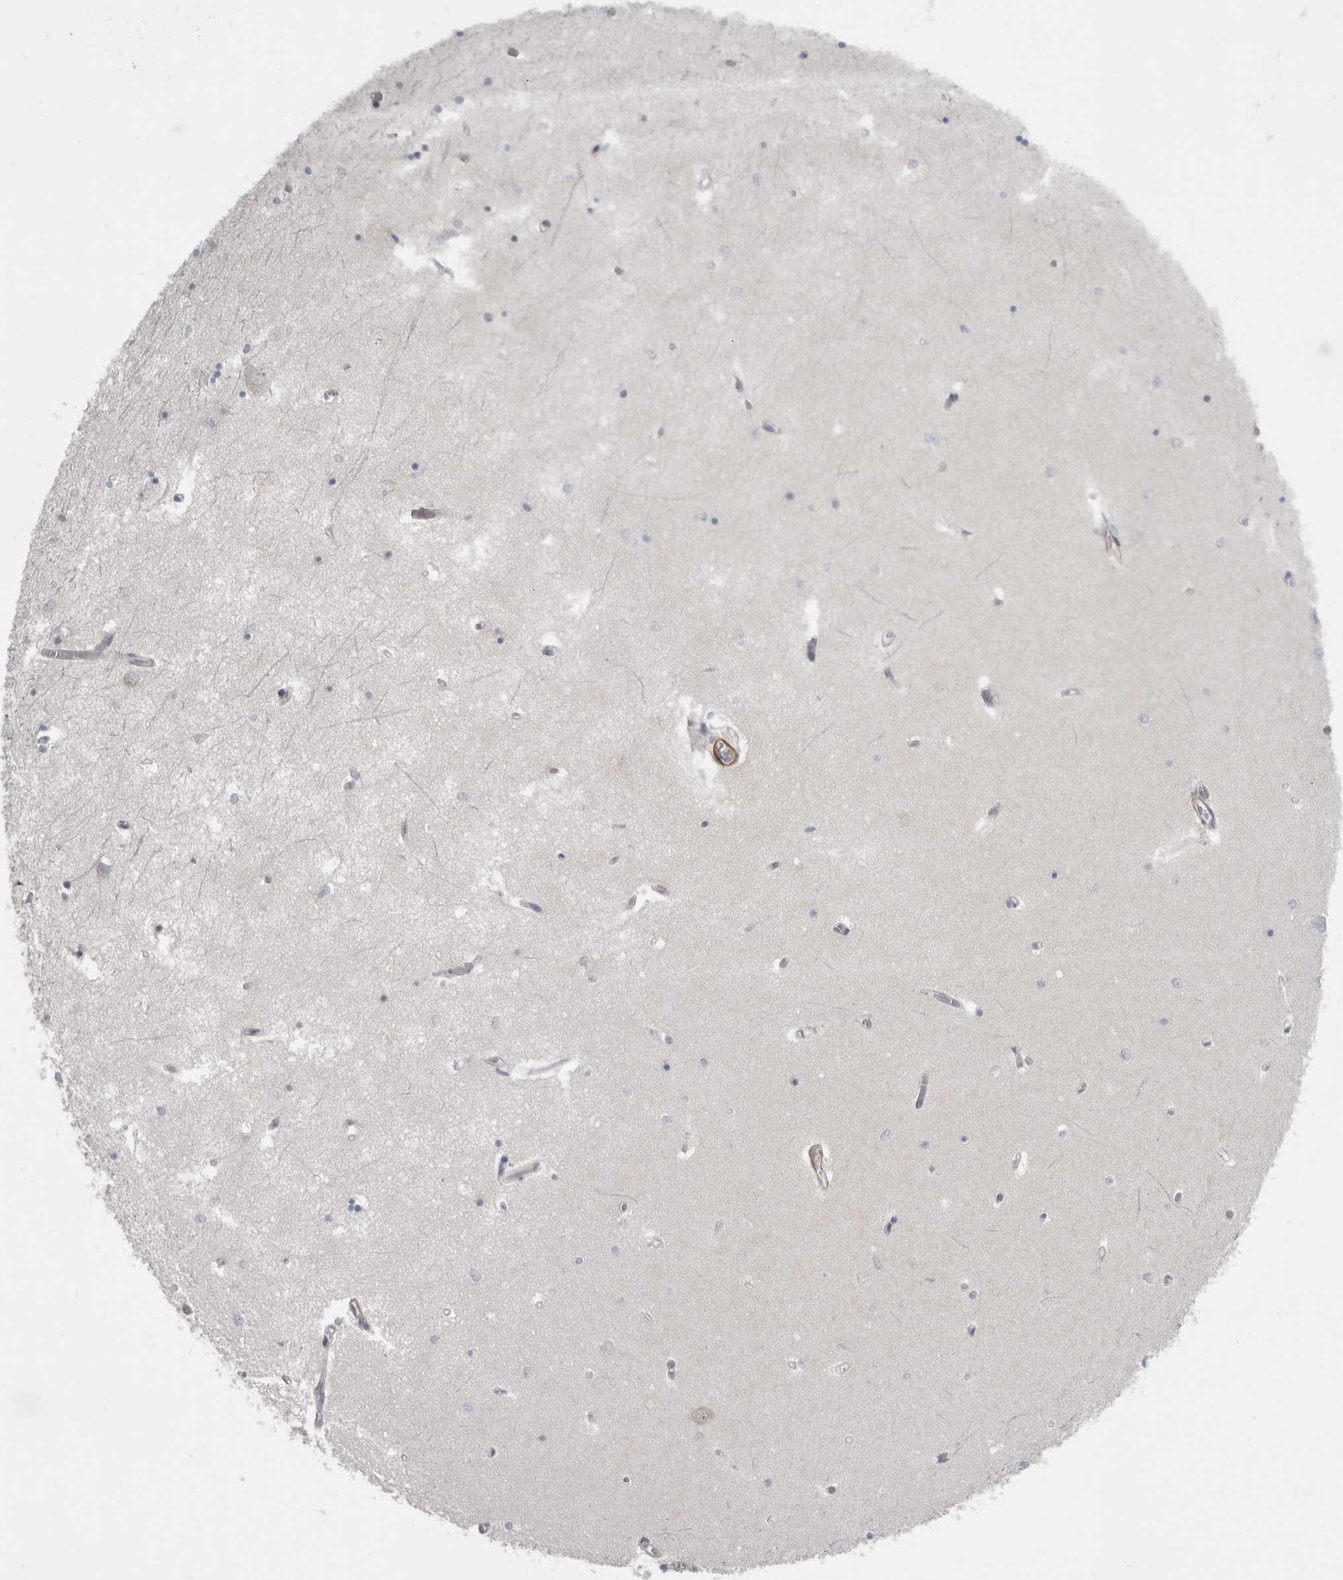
{"staining": {"intensity": "negative", "quantity": "none", "location": "none"}, "tissue": "hippocampus", "cell_type": "Glial cells", "image_type": "normal", "snomed": [{"axis": "morphology", "description": "Normal tissue, NOS"}, {"axis": "topography", "description": "Hippocampus"}], "caption": "IHC micrograph of normal human hippocampus stained for a protein (brown), which shows no staining in glial cells.", "gene": "PPP1R12B", "patient": {"sex": "male", "age": 70}}